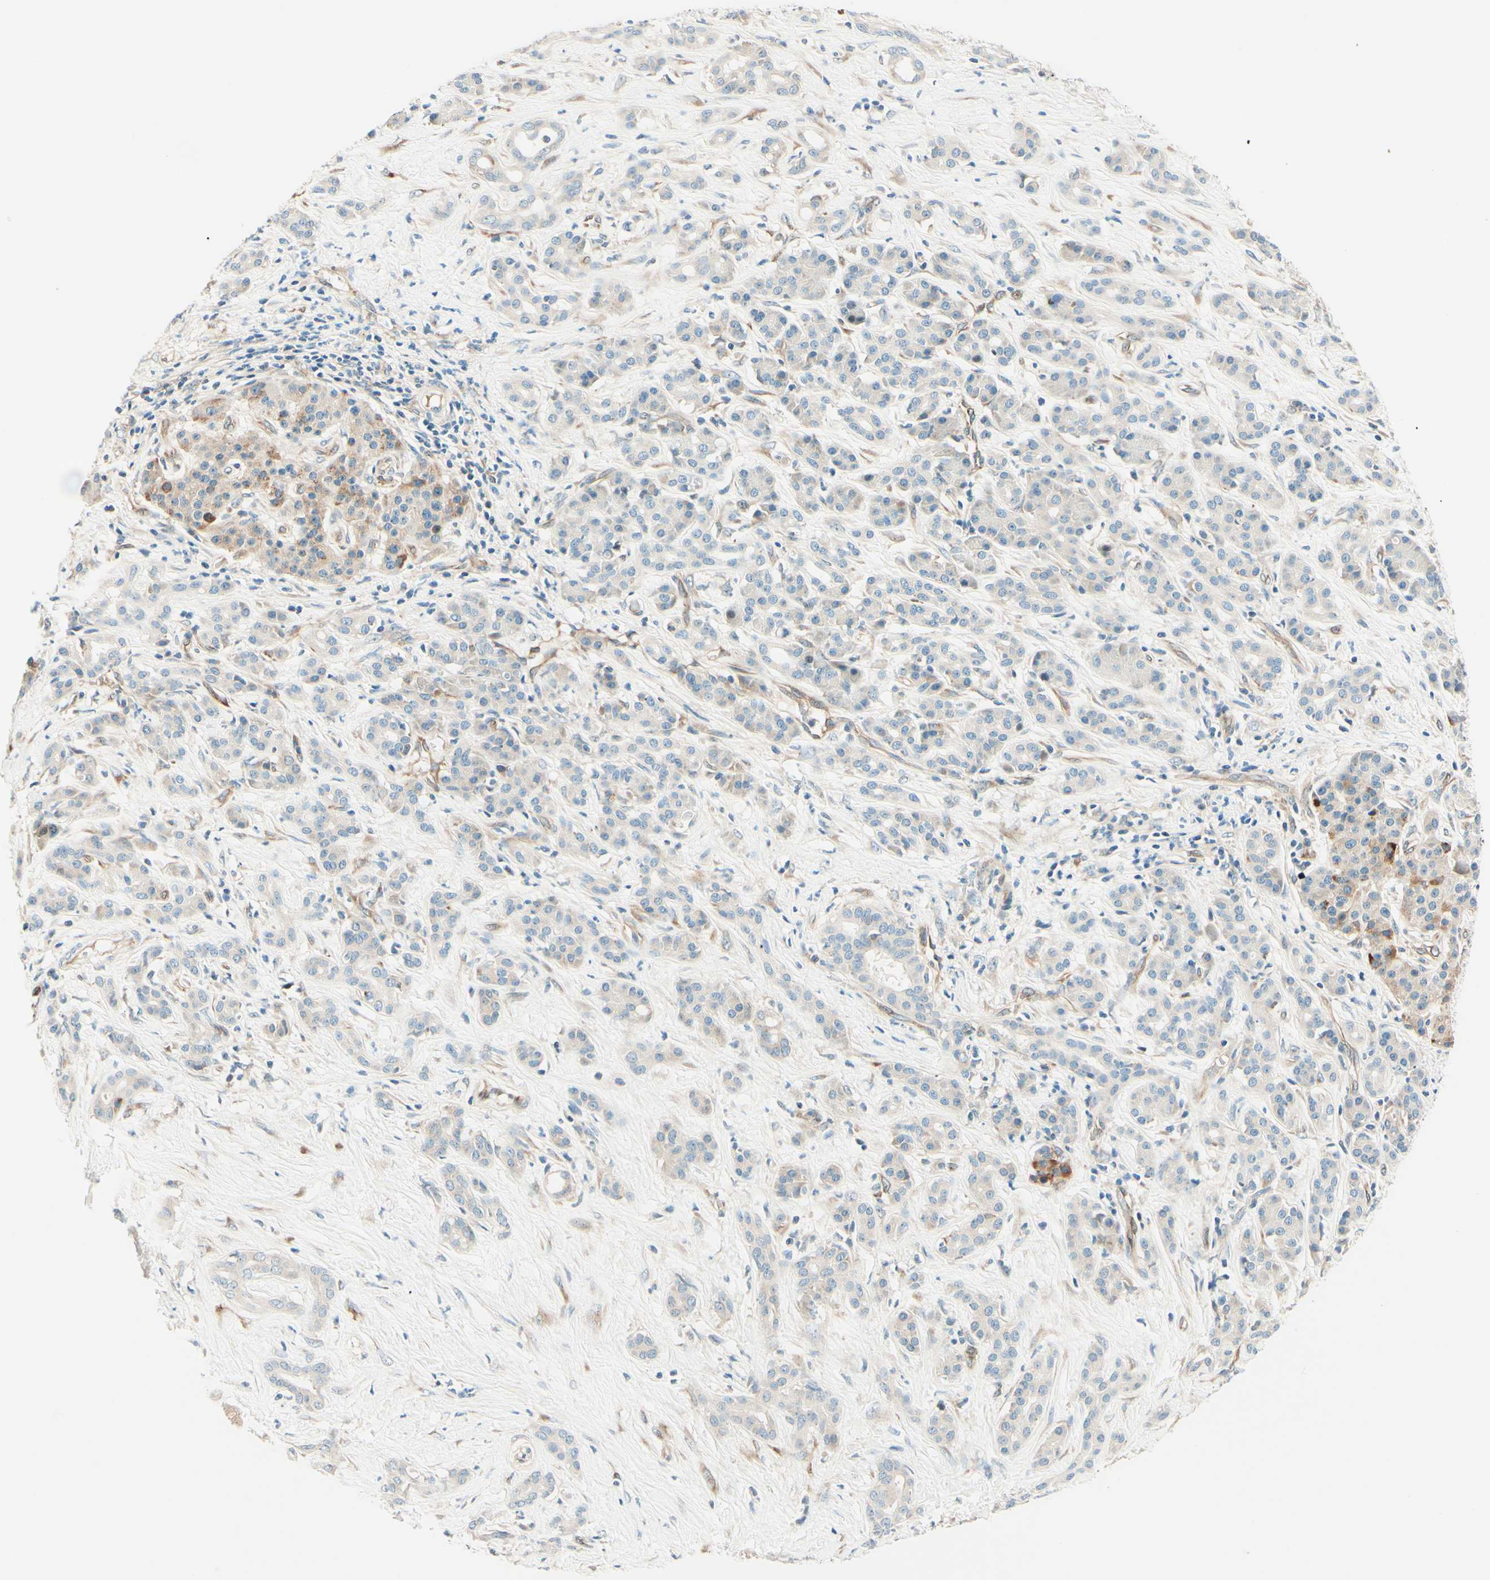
{"staining": {"intensity": "weak", "quantity": "25%-75%", "location": "cytoplasmic/membranous"}, "tissue": "pancreatic cancer", "cell_type": "Tumor cells", "image_type": "cancer", "snomed": [{"axis": "morphology", "description": "Adenocarcinoma, NOS"}, {"axis": "topography", "description": "Pancreas"}], "caption": "High-magnification brightfield microscopy of pancreatic cancer stained with DAB (3,3'-diaminobenzidine) (brown) and counterstained with hematoxylin (blue). tumor cells exhibit weak cytoplasmic/membranous staining is appreciated in about25%-75% of cells.", "gene": "TAOK2", "patient": {"sex": "male", "age": 41}}